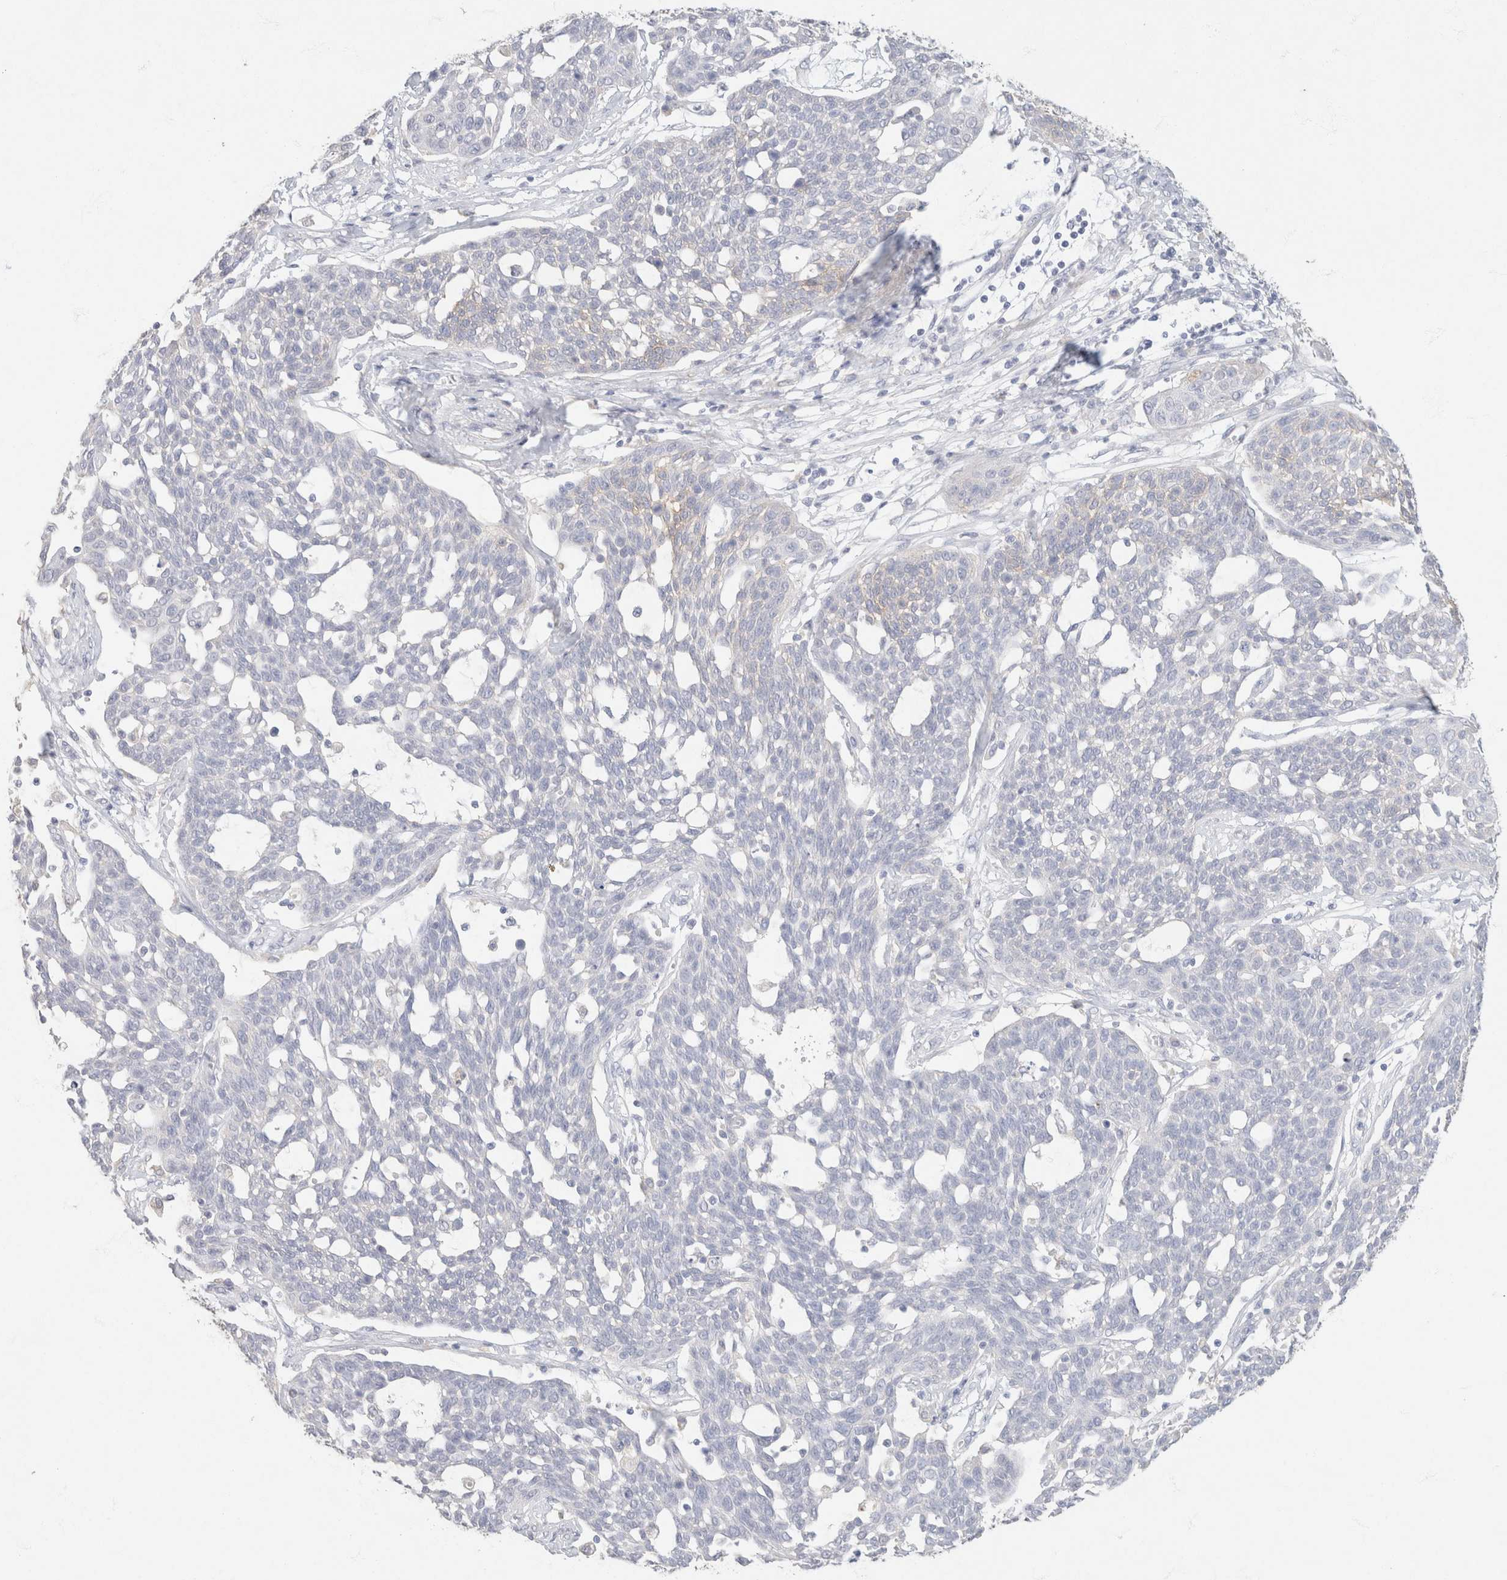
{"staining": {"intensity": "negative", "quantity": "none", "location": "none"}, "tissue": "cervical cancer", "cell_type": "Tumor cells", "image_type": "cancer", "snomed": [{"axis": "morphology", "description": "Squamous cell carcinoma, NOS"}, {"axis": "topography", "description": "Cervix"}], "caption": "High power microscopy micrograph of an immunohistochemistry (IHC) photomicrograph of squamous cell carcinoma (cervical), revealing no significant staining in tumor cells.", "gene": "CA12", "patient": {"sex": "female", "age": 34}}